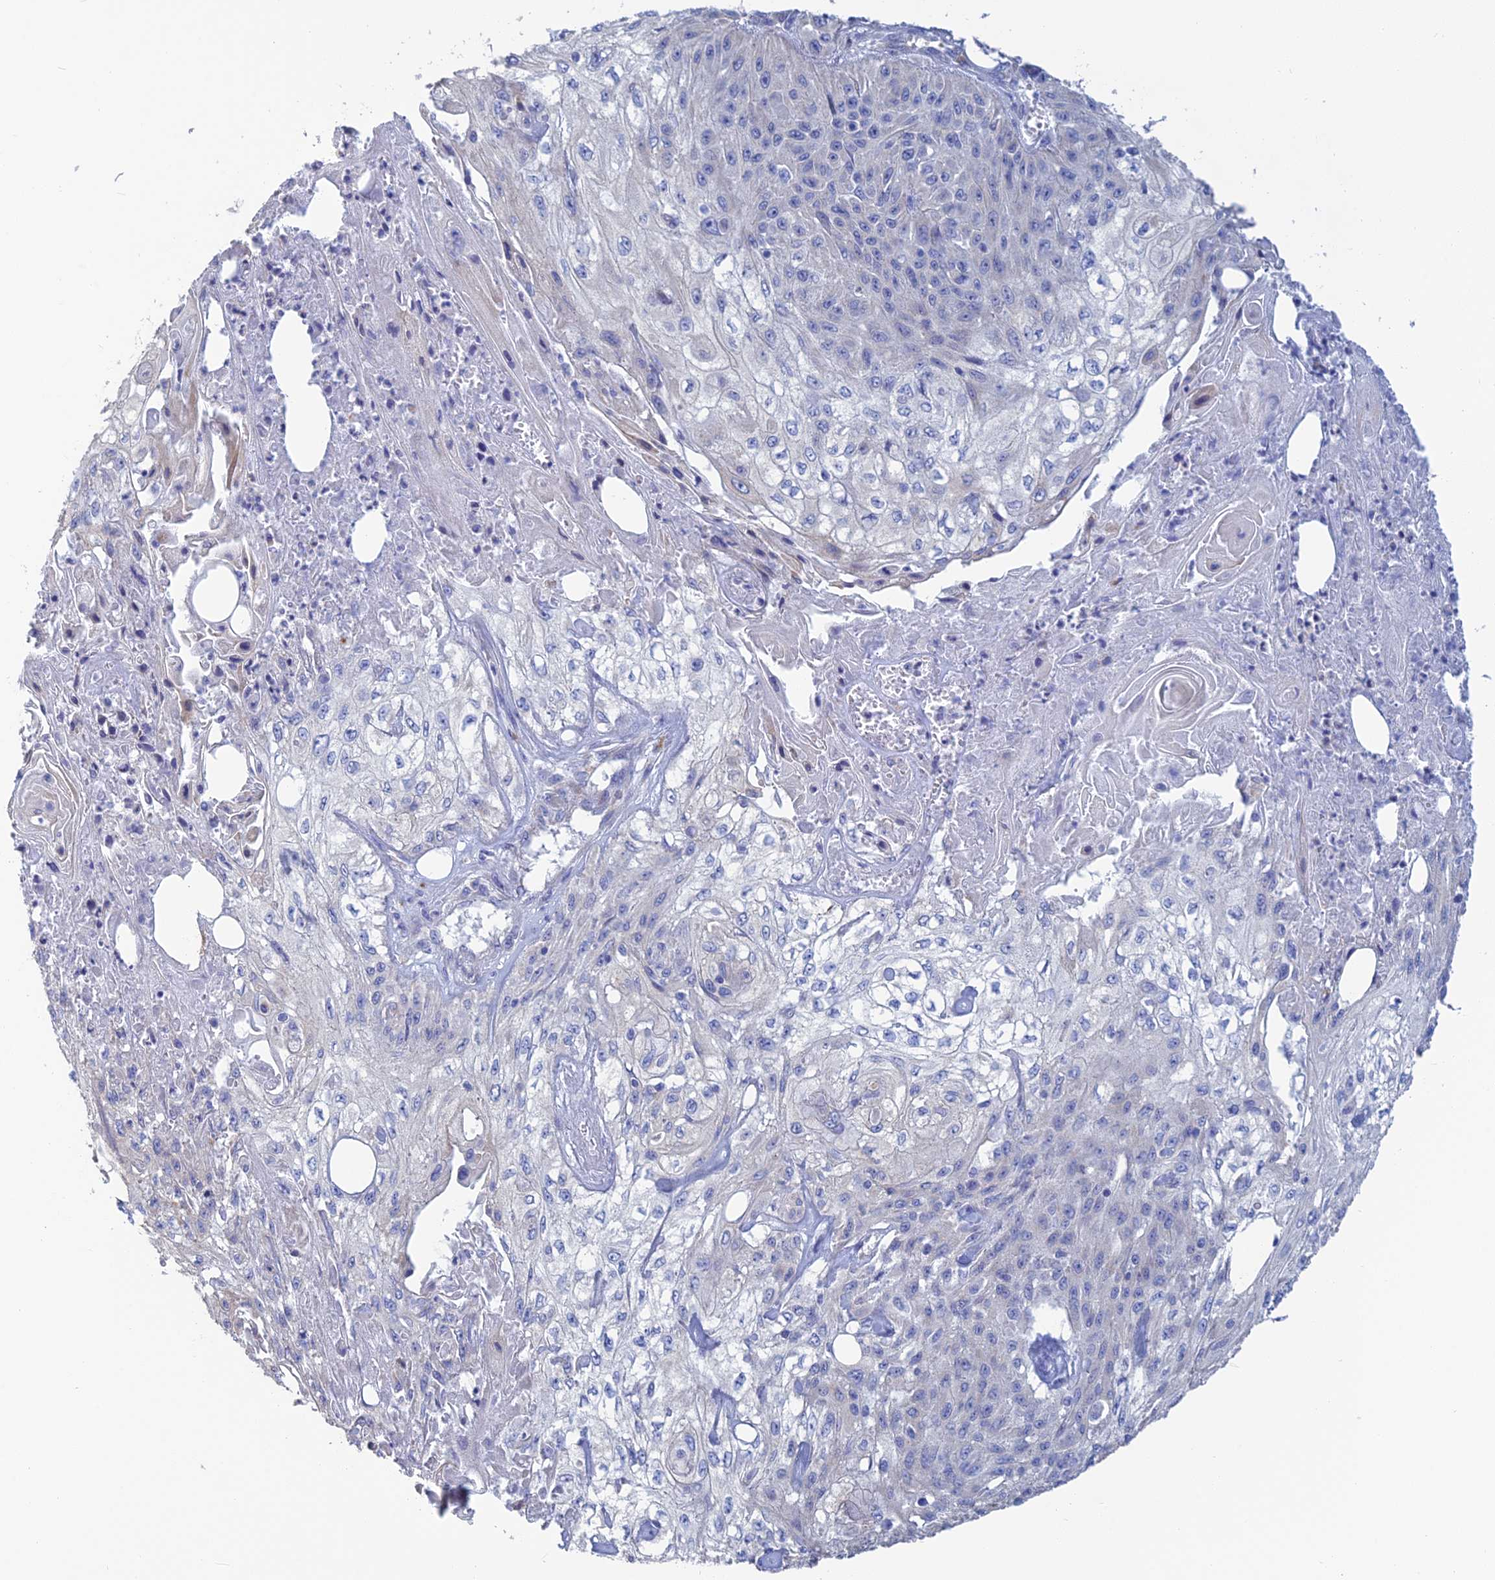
{"staining": {"intensity": "negative", "quantity": "none", "location": "none"}, "tissue": "skin cancer", "cell_type": "Tumor cells", "image_type": "cancer", "snomed": [{"axis": "morphology", "description": "Squamous cell carcinoma, NOS"}, {"axis": "morphology", "description": "Squamous cell carcinoma, metastatic, NOS"}, {"axis": "topography", "description": "Skin"}, {"axis": "topography", "description": "Lymph node"}], "caption": "Immunohistochemistry micrograph of neoplastic tissue: skin metastatic squamous cell carcinoma stained with DAB demonstrates no significant protein expression in tumor cells.", "gene": "PCDHA8", "patient": {"sex": "male", "age": 75}}